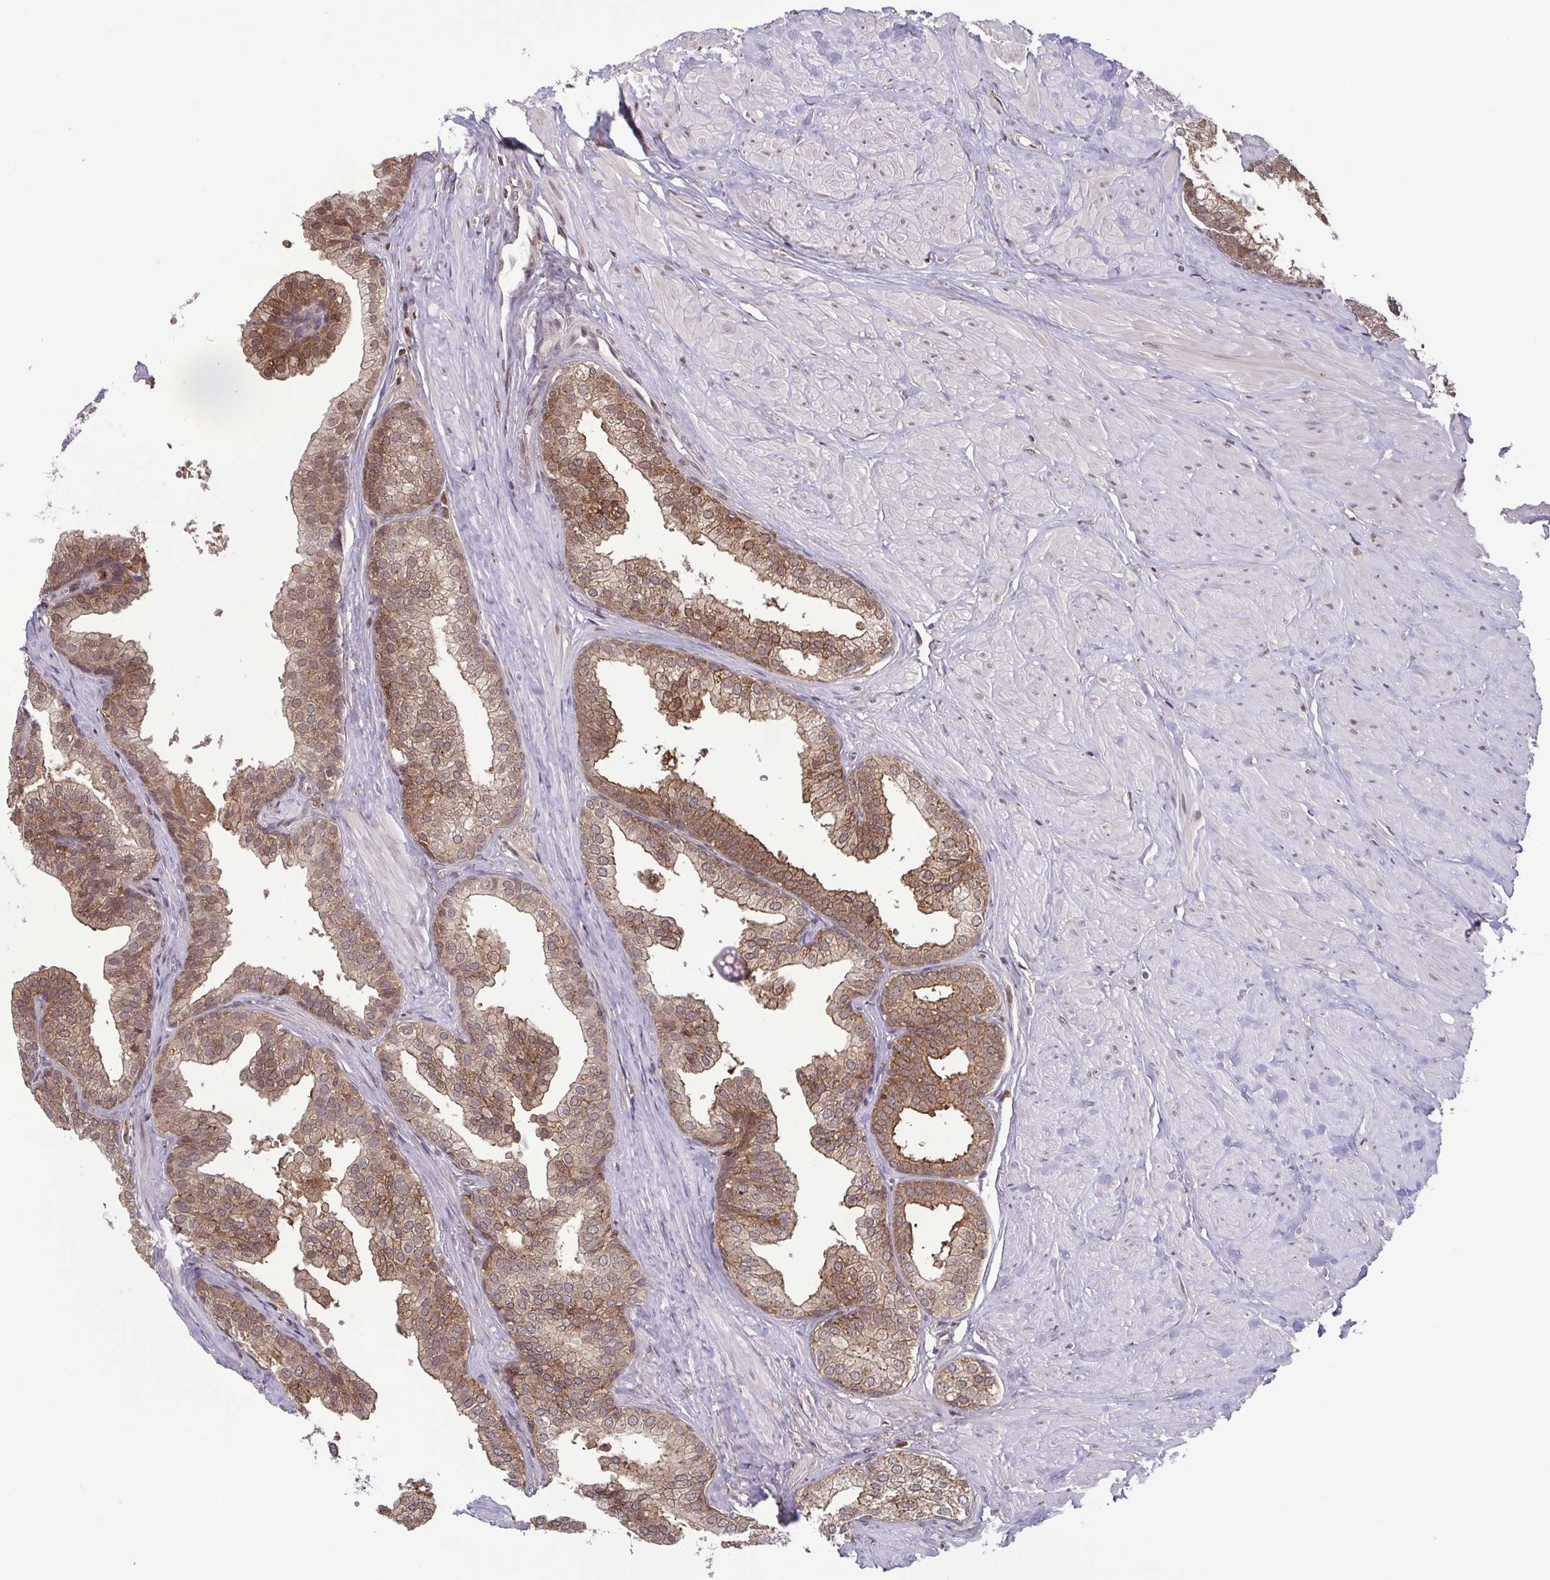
{"staining": {"intensity": "moderate", "quantity": ">75%", "location": "cytoplasmic/membranous"}, "tissue": "prostate", "cell_type": "Glandular cells", "image_type": "normal", "snomed": [{"axis": "morphology", "description": "Normal tissue, NOS"}, {"axis": "topography", "description": "Prostate"}, {"axis": "topography", "description": "Peripheral nerve tissue"}], "caption": "High-power microscopy captured an immunohistochemistry image of normal prostate, revealing moderate cytoplasmic/membranous expression in approximately >75% of glandular cells. (Brightfield microscopy of DAB IHC at high magnification).", "gene": "CHMP1B", "patient": {"sex": "male", "age": 55}}